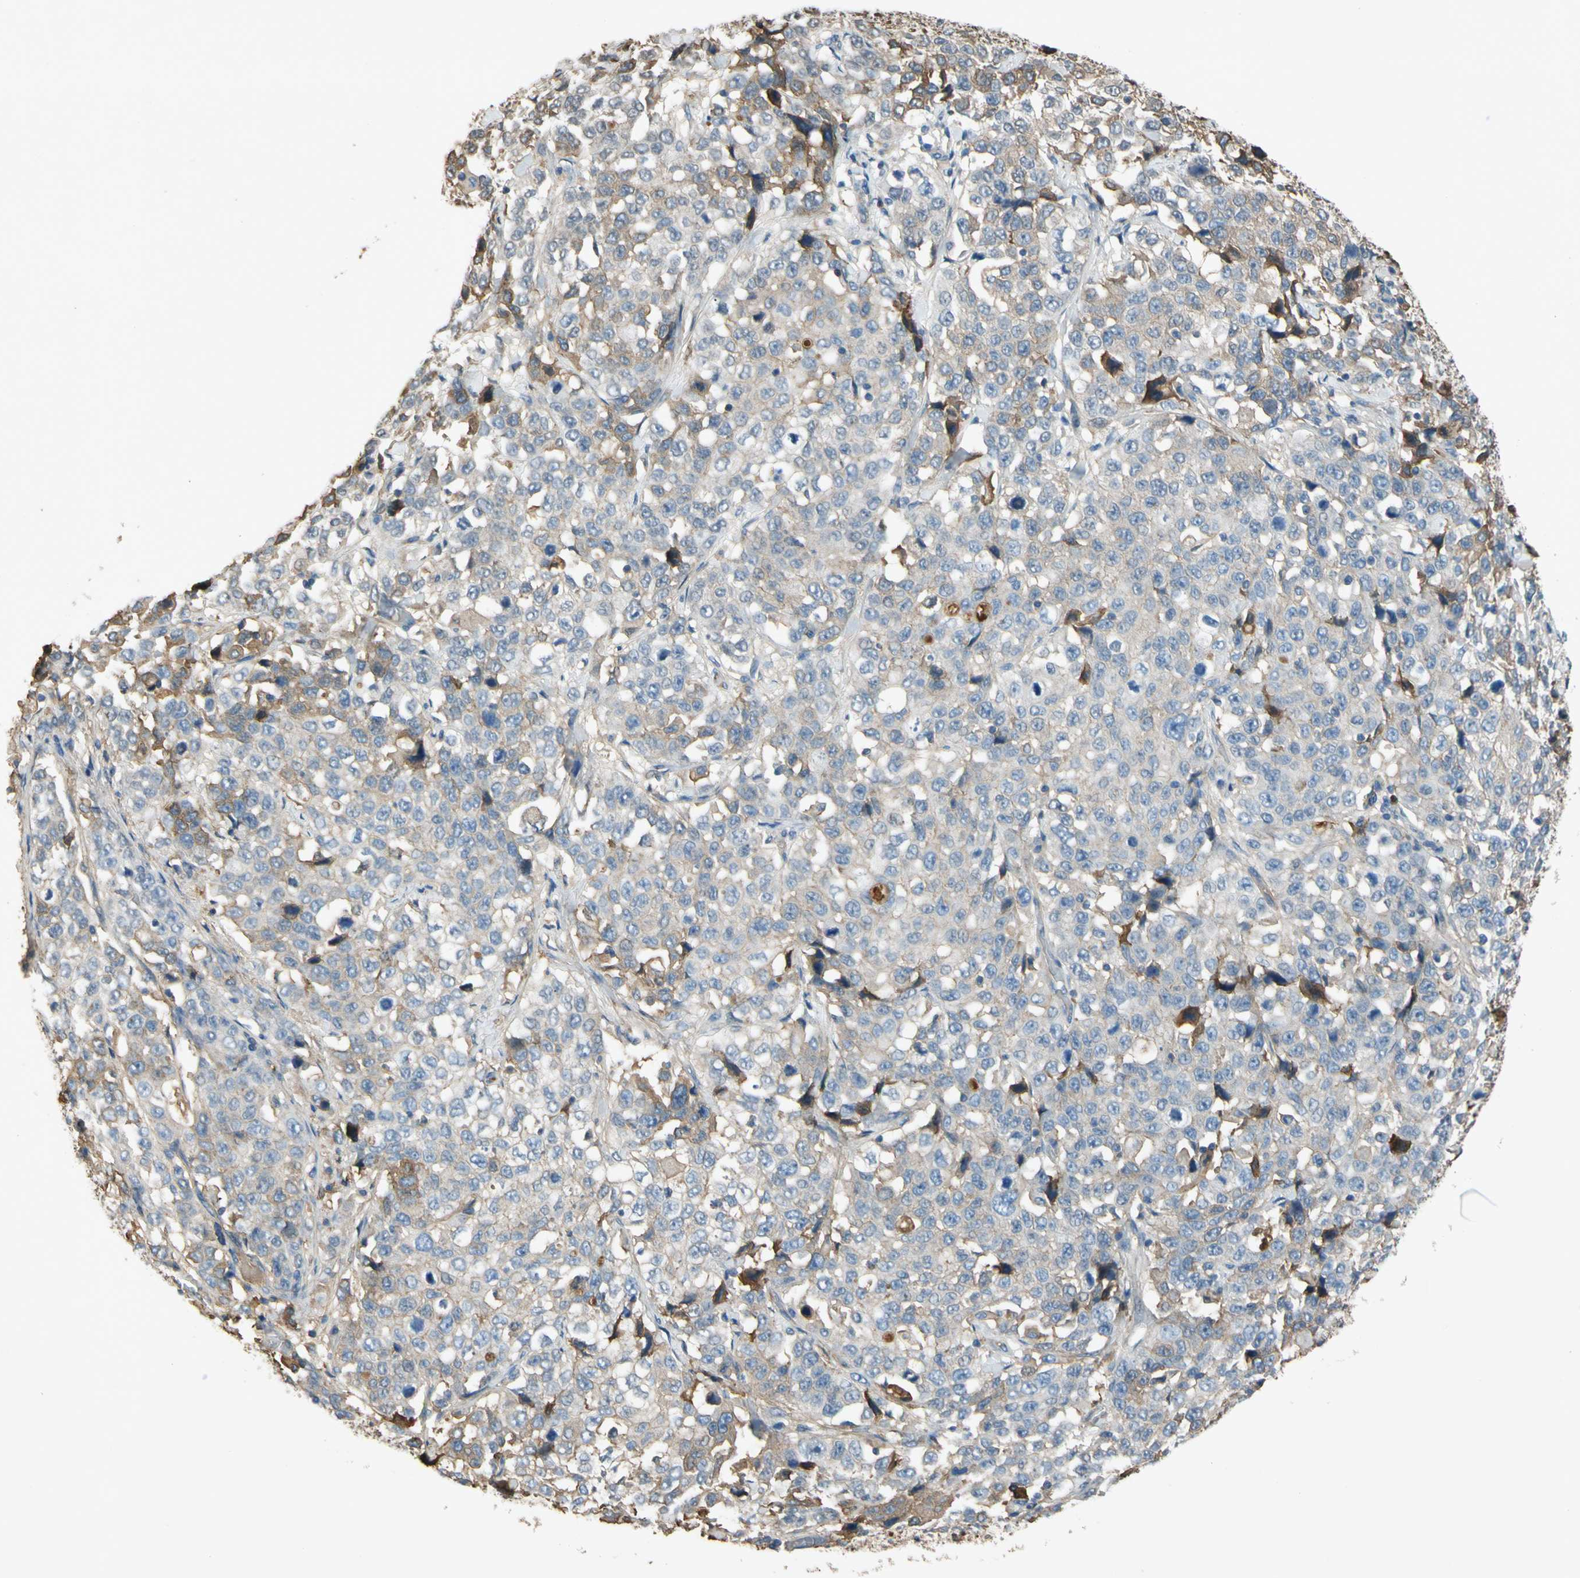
{"staining": {"intensity": "weak", "quantity": ">75%", "location": "cytoplasmic/membranous"}, "tissue": "stomach cancer", "cell_type": "Tumor cells", "image_type": "cancer", "snomed": [{"axis": "morphology", "description": "Normal tissue, NOS"}, {"axis": "morphology", "description": "Adenocarcinoma, NOS"}, {"axis": "topography", "description": "Stomach"}], "caption": "Tumor cells reveal low levels of weak cytoplasmic/membranous staining in approximately >75% of cells in human stomach adenocarcinoma. The staining is performed using DAB (3,3'-diaminobenzidine) brown chromogen to label protein expression. The nuclei are counter-stained blue using hematoxylin.", "gene": "TIMP2", "patient": {"sex": "male", "age": 48}}